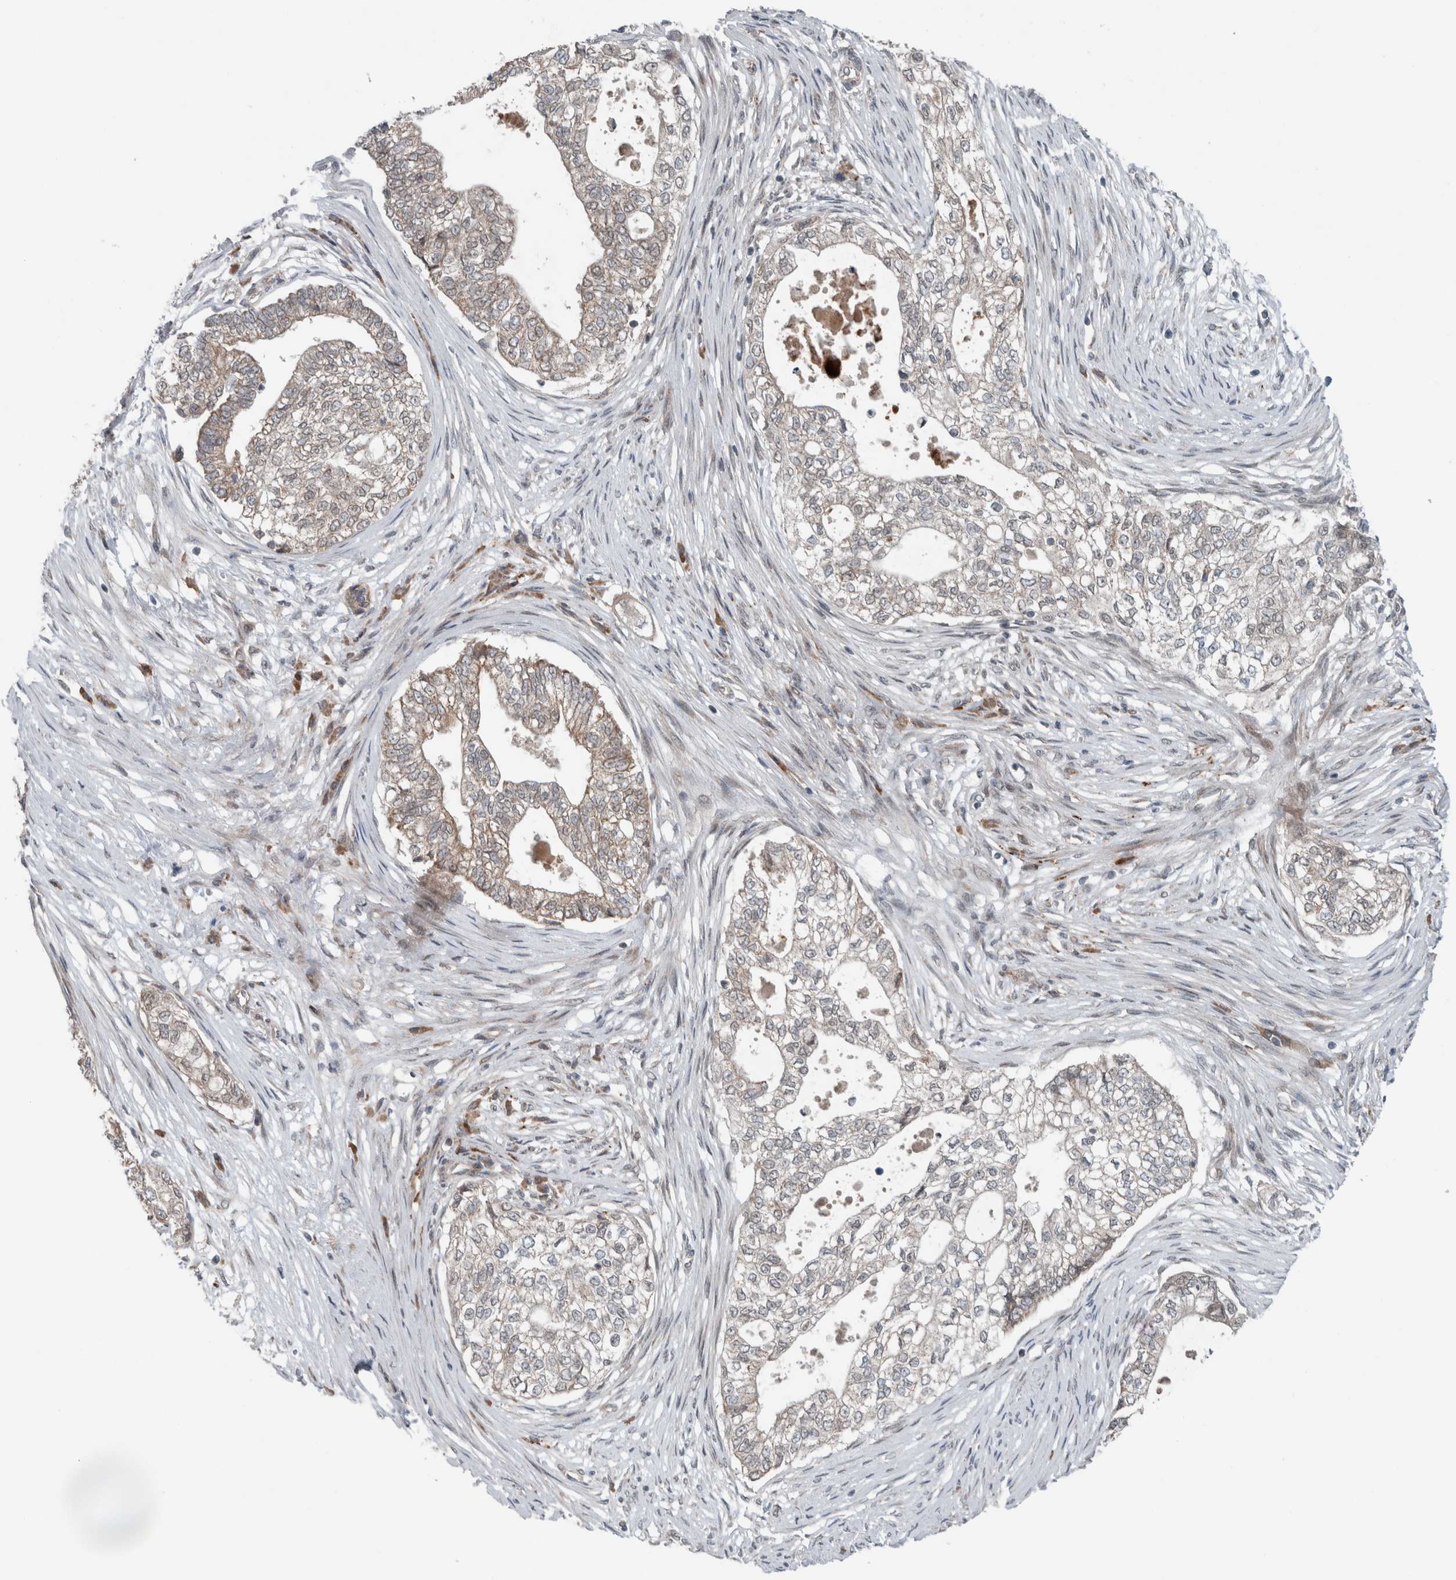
{"staining": {"intensity": "weak", "quantity": "<25%", "location": "cytoplasmic/membranous"}, "tissue": "pancreatic cancer", "cell_type": "Tumor cells", "image_type": "cancer", "snomed": [{"axis": "morphology", "description": "Adenocarcinoma, NOS"}, {"axis": "topography", "description": "Pancreas"}], "caption": "Pancreatic adenocarcinoma was stained to show a protein in brown. There is no significant staining in tumor cells.", "gene": "GBA2", "patient": {"sex": "male", "age": 72}}